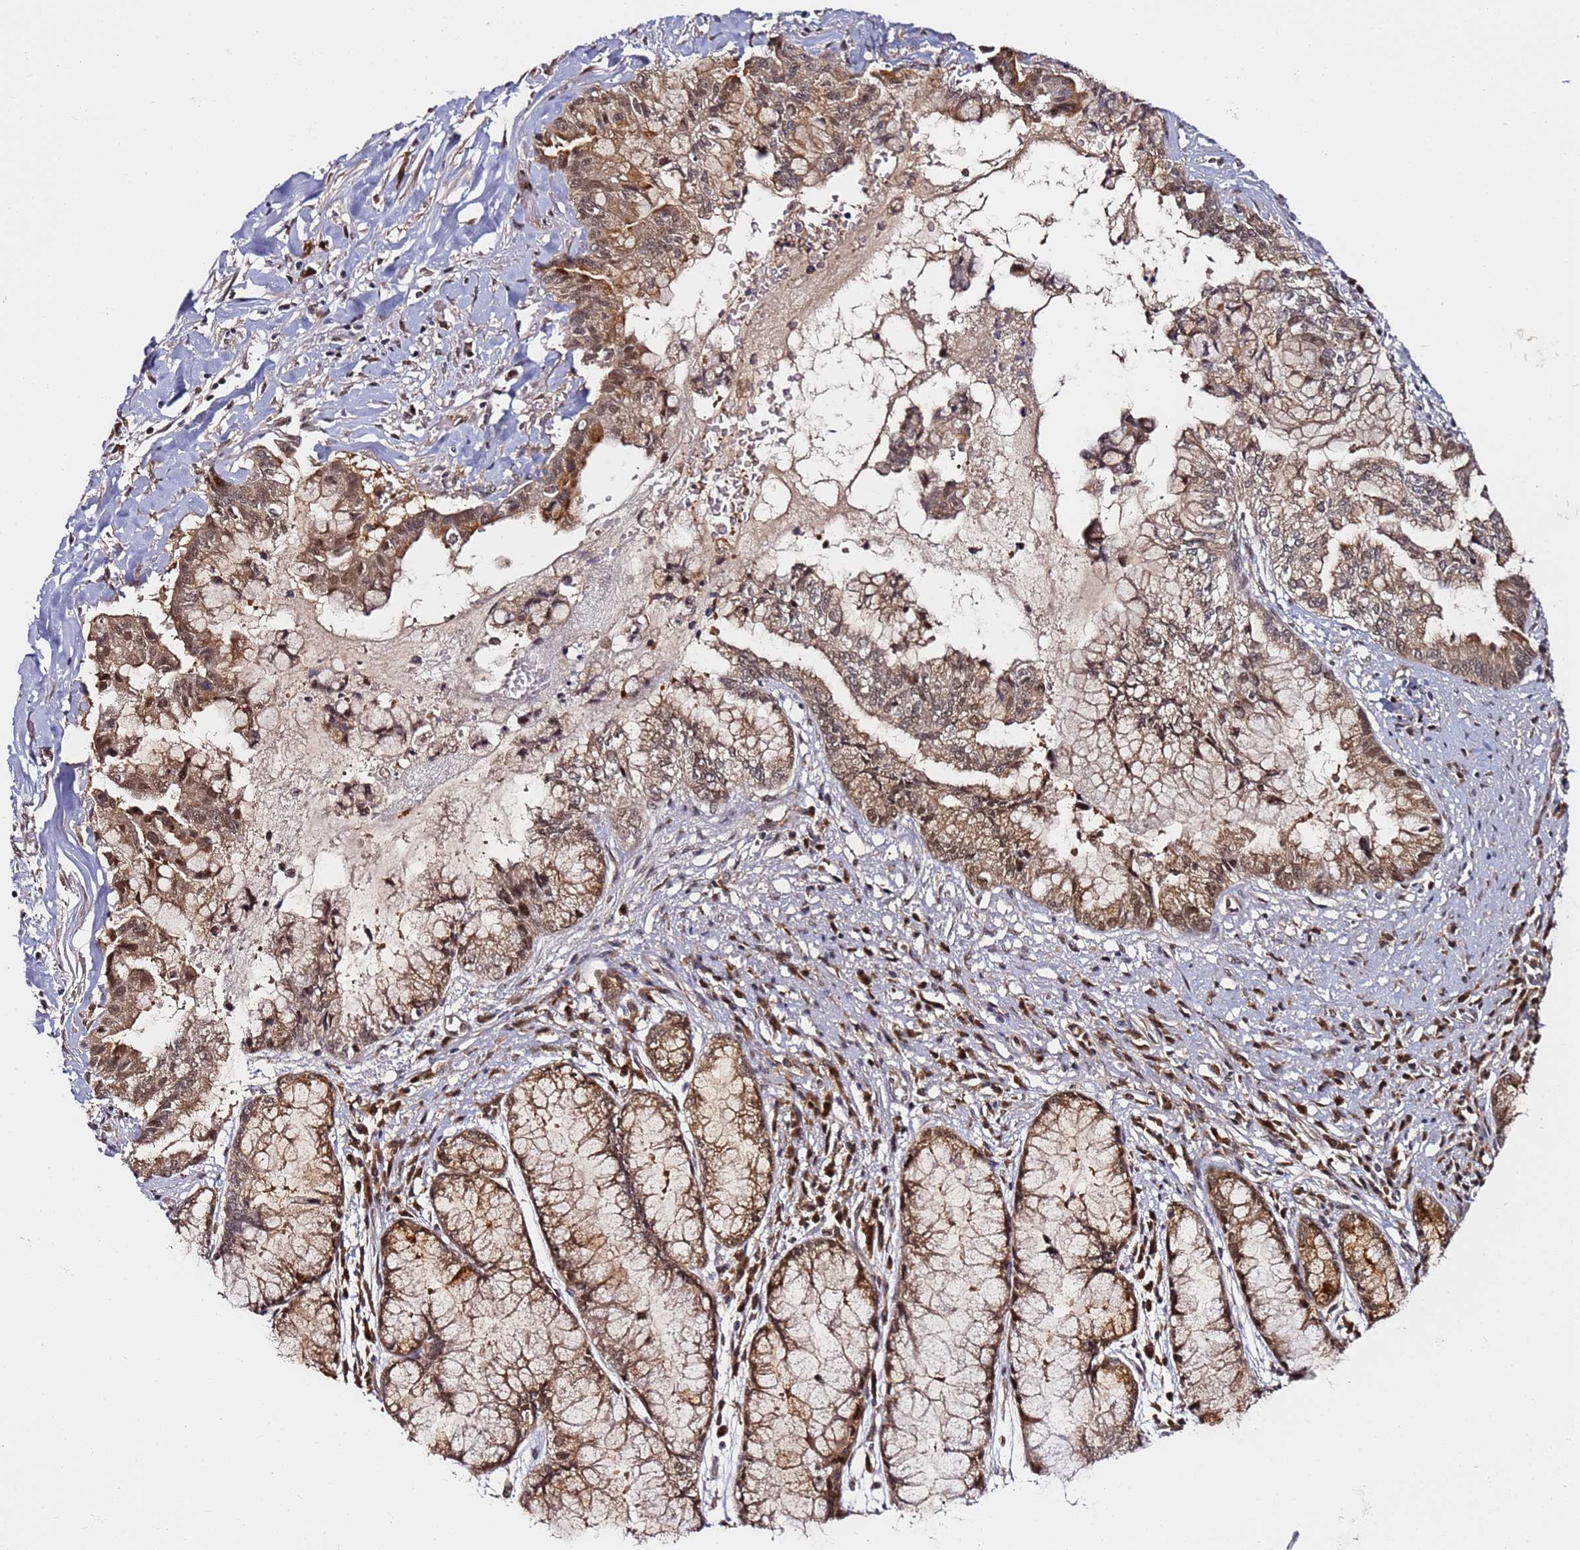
{"staining": {"intensity": "moderate", "quantity": ">75%", "location": "nuclear"}, "tissue": "pancreatic cancer", "cell_type": "Tumor cells", "image_type": "cancer", "snomed": [{"axis": "morphology", "description": "Adenocarcinoma, NOS"}, {"axis": "topography", "description": "Pancreas"}], "caption": "Pancreatic cancer tissue demonstrates moderate nuclear staining in approximately >75% of tumor cells (DAB IHC, brown staining for protein, blue staining for nuclei).", "gene": "RGS18", "patient": {"sex": "male", "age": 73}}